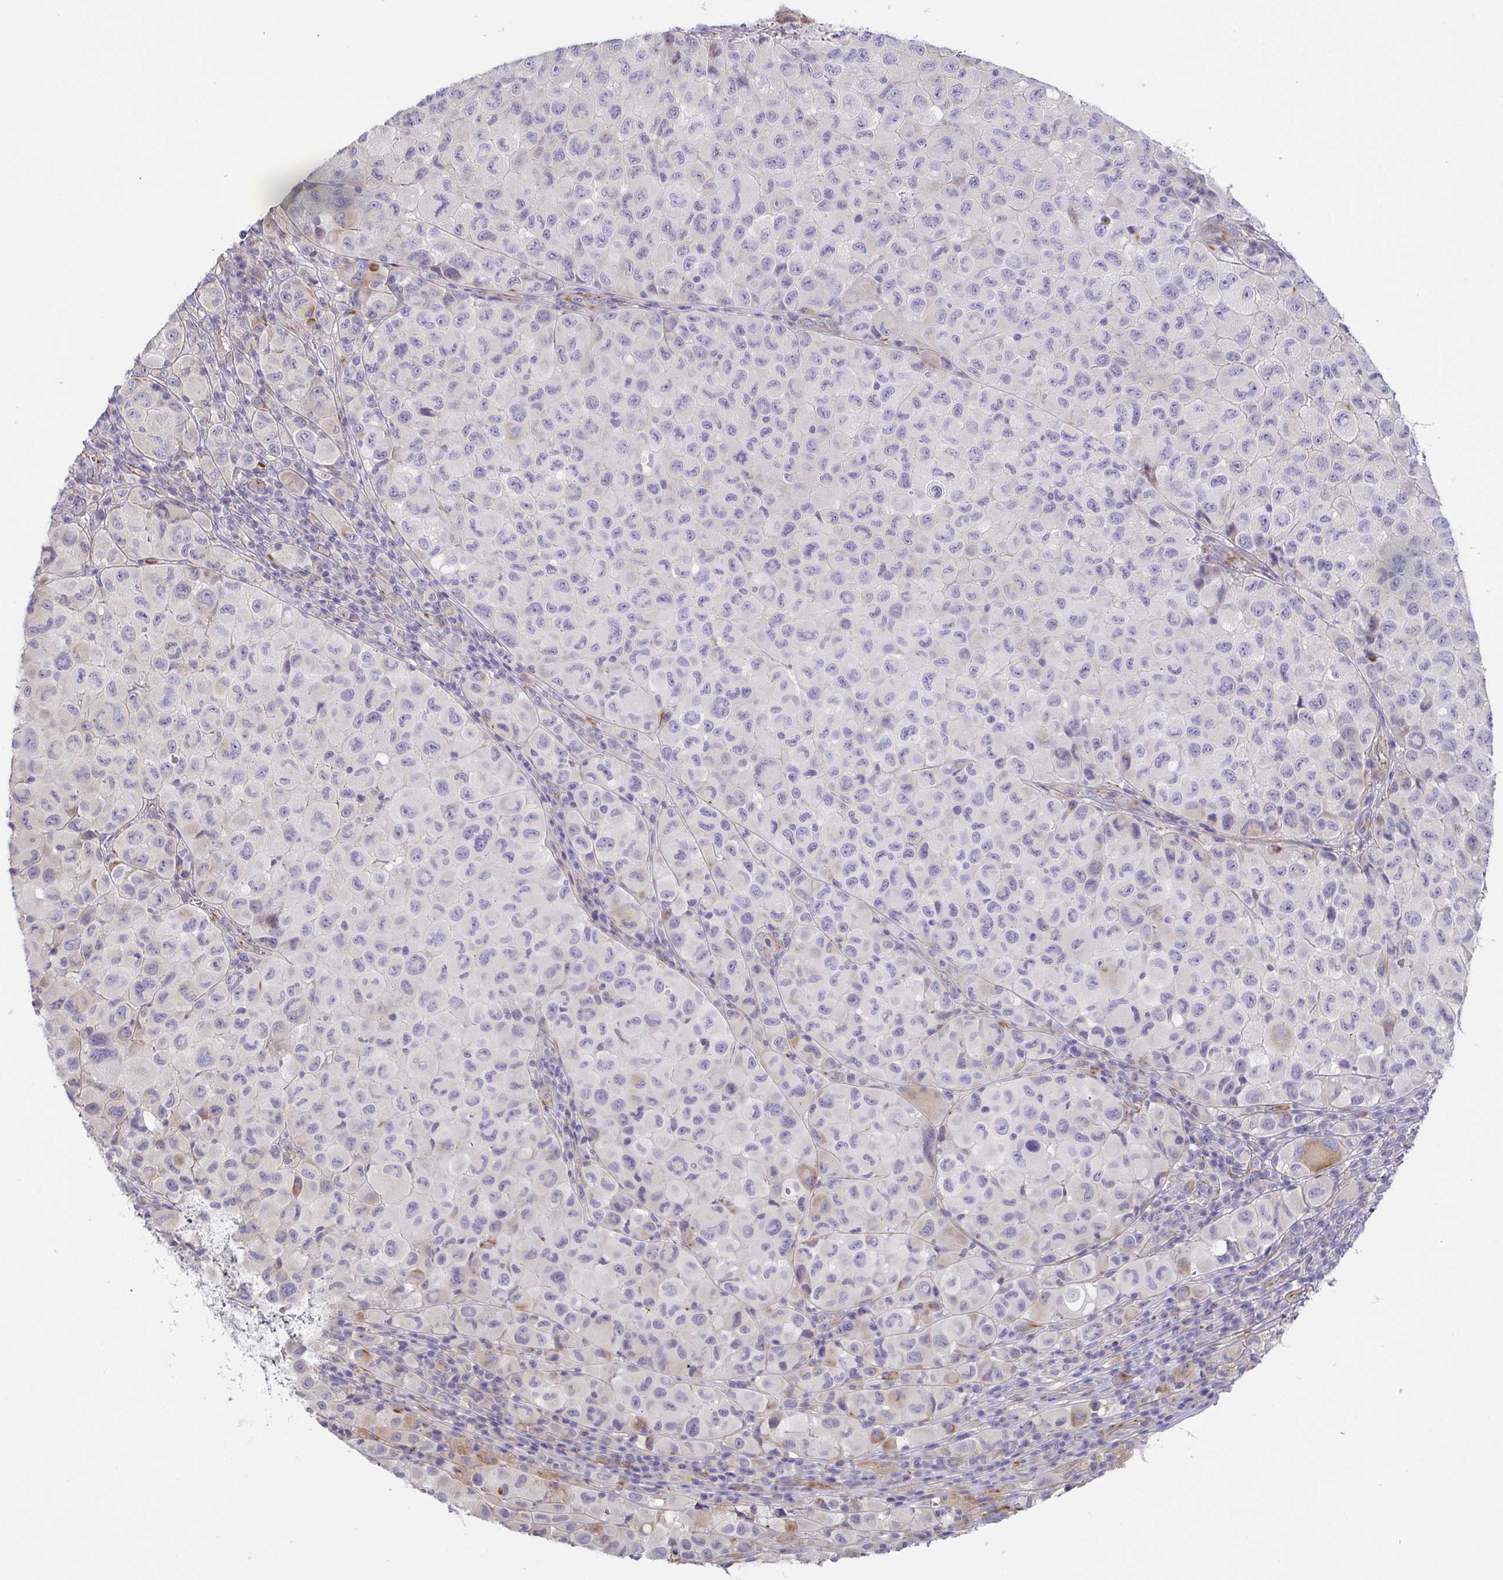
{"staining": {"intensity": "negative", "quantity": "none", "location": "none"}, "tissue": "melanoma", "cell_type": "Tumor cells", "image_type": "cancer", "snomed": [{"axis": "morphology", "description": "Malignant melanoma, NOS"}, {"axis": "topography", "description": "Skin"}], "caption": "The histopathology image displays no staining of tumor cells in melanoma. (DAB (3,3'-diaminobenzidine) IHC, high magnification).", "gene": "COL17A1", "patient": {"sex": "male", "age": 93}}